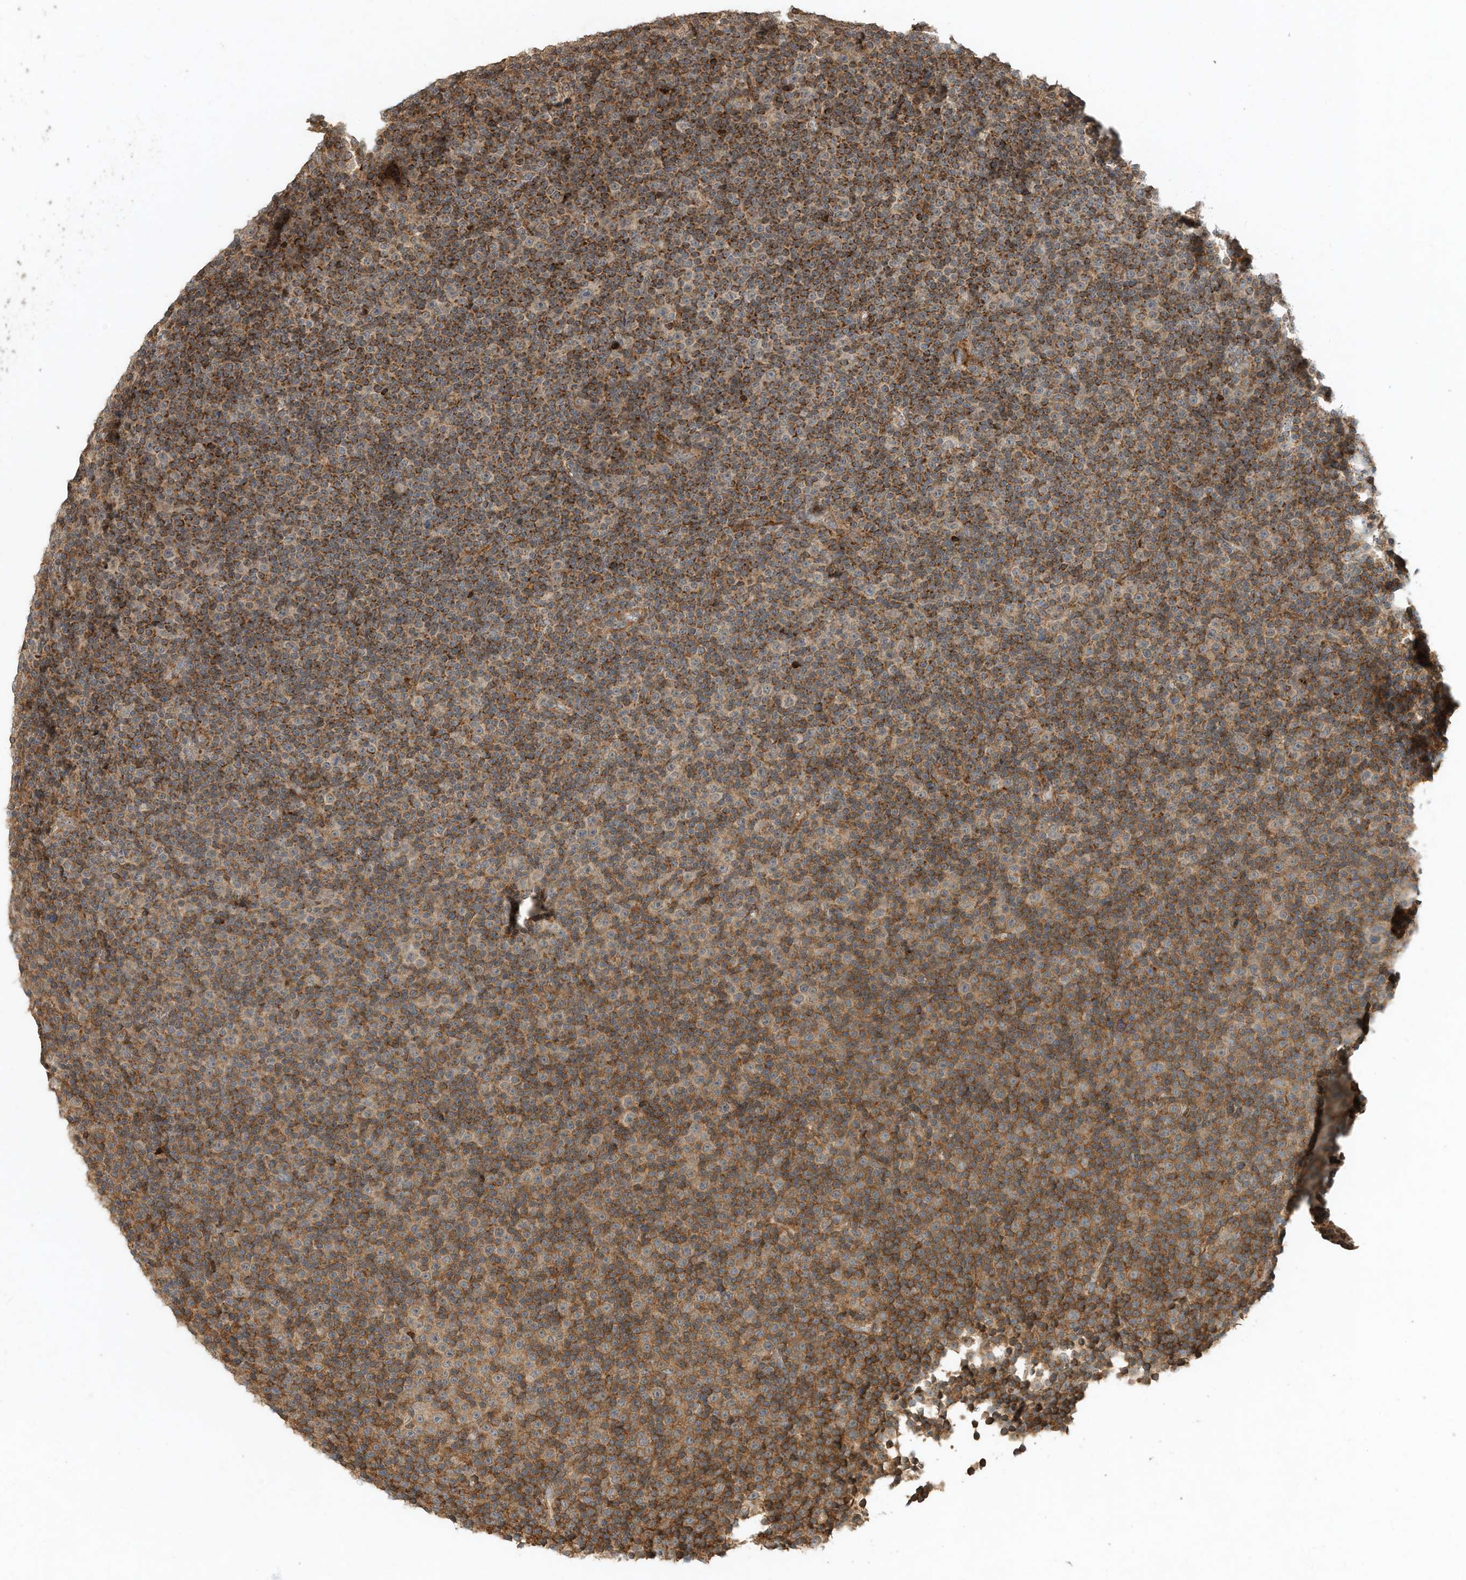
{"staining": {"intensity": "moderate", "quantity": "25%-75%", "location": "cytoplasmic/membranous"}, "tissue": "lymphoma", "cell_type": "Tumor cells", "image_type": "cancer", "snomed": [{"axis": "morphology", "description": "Malignant lymphoma, non-Hodgkin's type, Low grade"}, {"axis": "topography", "description": "Lymph node"}], "caption": "An immunohistochemistry photomicrograph of neoplastic tissue is shown. Protein staining in brown highlights moderate cytoplasmic/membranous positivity in malignant lymphoma, non-Hodgkin's type (low-grade) within tumor cells. The staining was performed using DAB, with brown indicating positive protein expression. Nuclei are stained blue with hematoxylin.", "gene": "CPAMD8", "patient": {"sex": "female", "age": 67}}